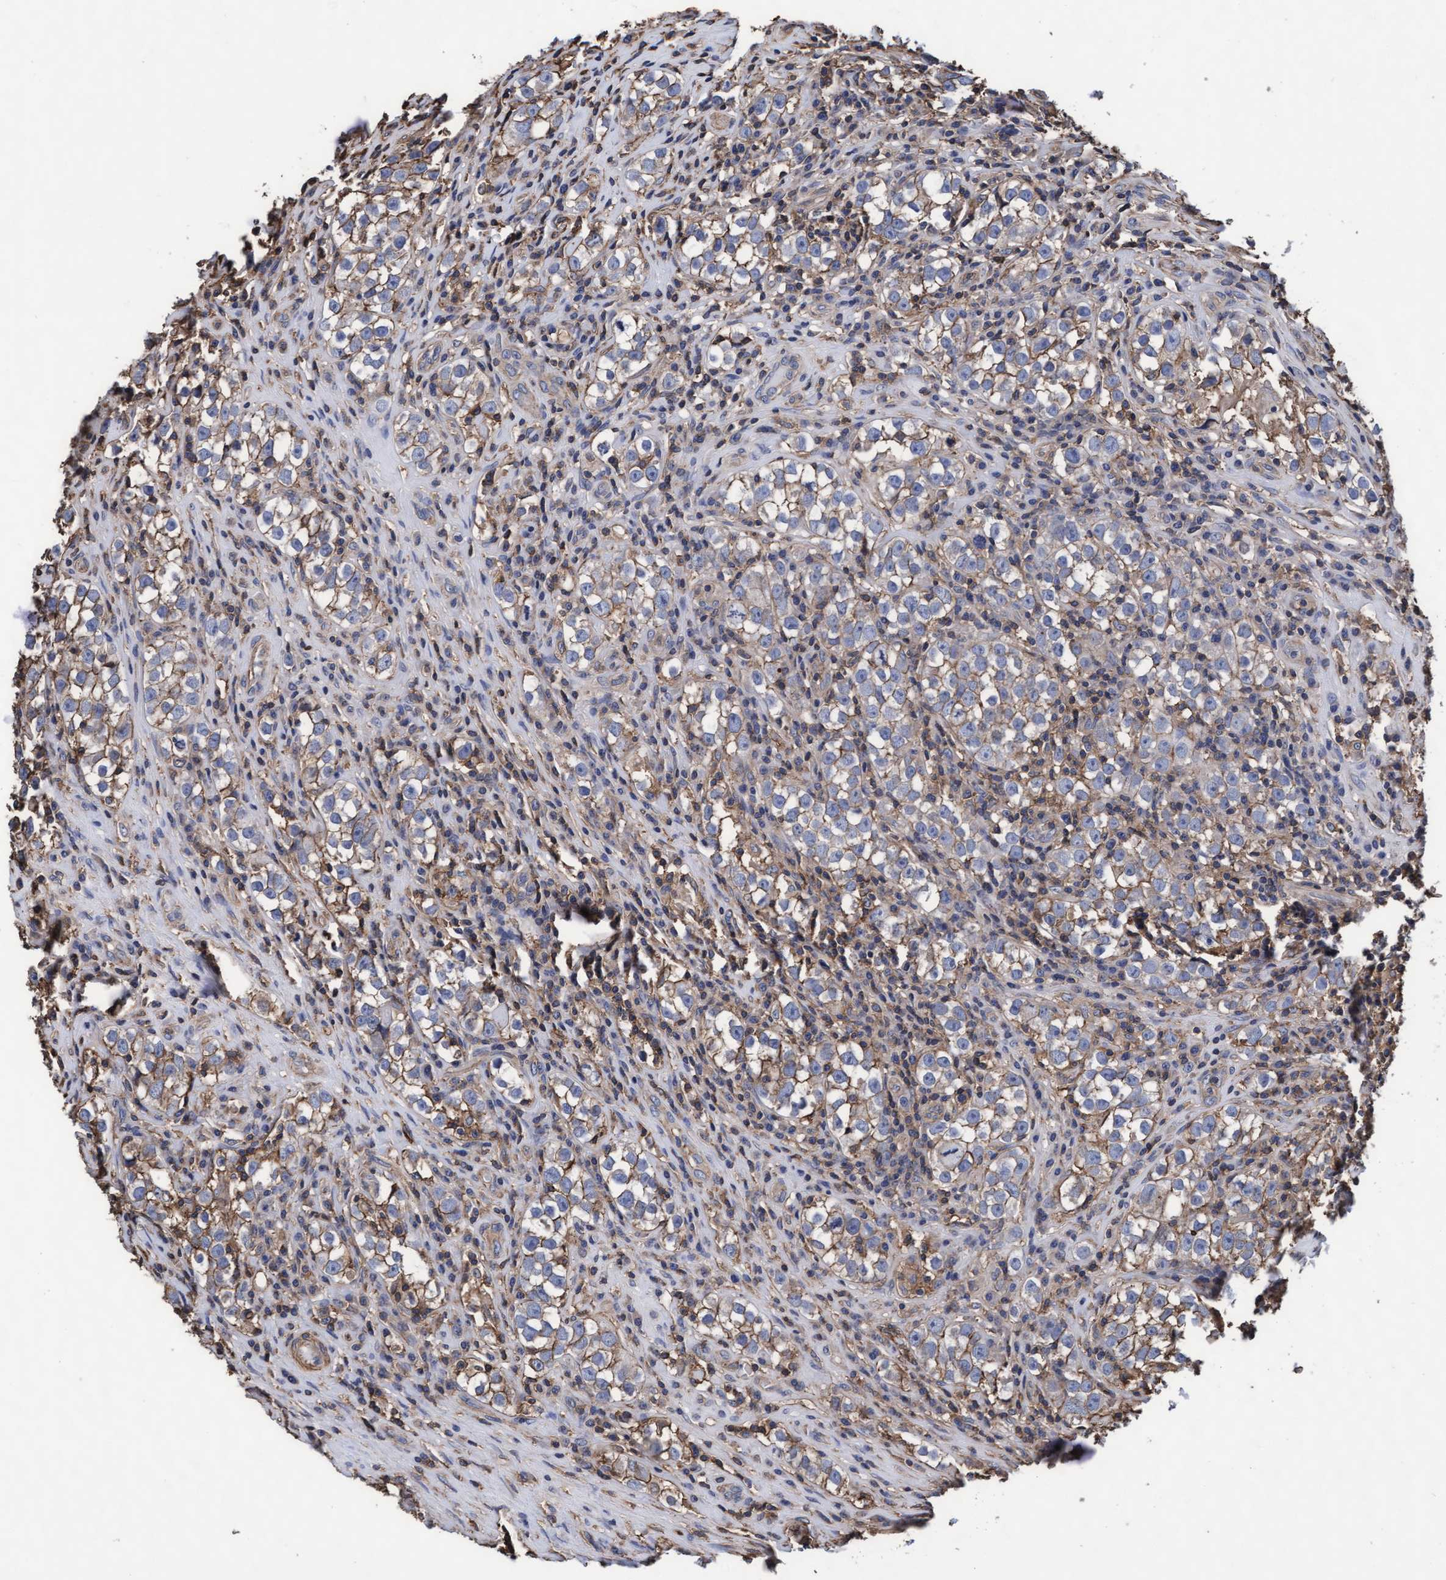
{"staining": {"intensity": "weak", "quantity": ">75%", "location": "cytoplasmic/membranous"}, "tissue": "testis cancer", "cell_type": "Tumor cells", "image_type": "cancer", "snomed": [{"axis": "morphology", "description": "Normal tissue, NOS"}, {"axis": "morphology", "description": "Seminoma, NOS"}, {"axis": "topography", "description": "Testis"}], "caption": "A brown stain highlights weak cytoplasmic/membranous staining of a protein in testis seminoma tumor cells.", "gene": "GRHPR", "patient": {"sex": "male", "age": 43}}